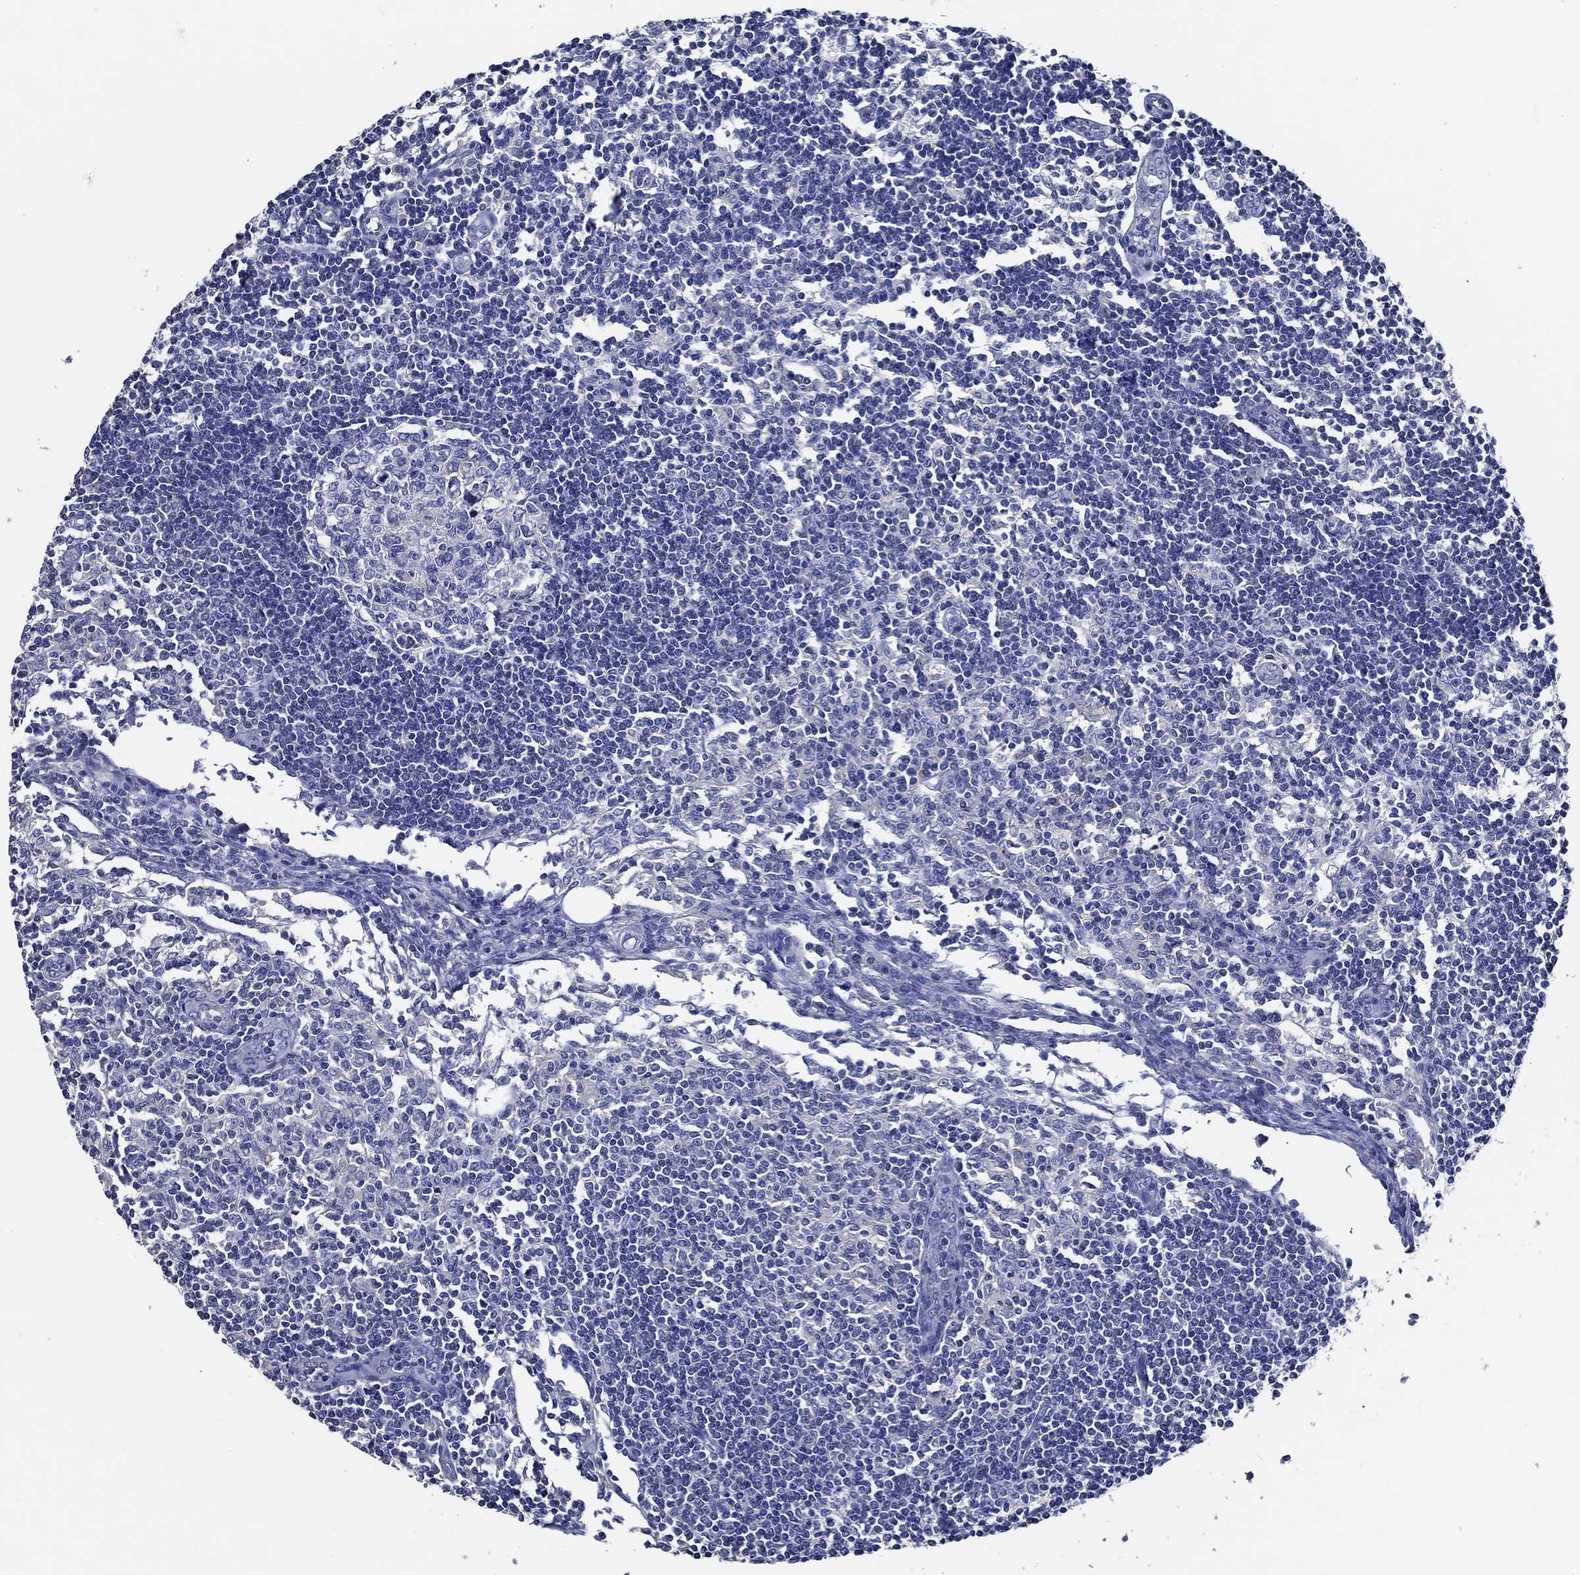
{"staining": {"intensity": "negative", "quantity": "none", "location": "none"}, "tissue": "lymph node", "cell_type": "Germinal center cells", "image_type": "normal", "snomed": [{"axis": "morphology", "description": "Normal tissue, NOS"}, {"axis": "topography", "description": "Lymph node"}], "caption": "High magnification brightfield microscopy of benign lymph node stained with DAB (3,3'-diaminobenzidine) (brown) and counterstained with hematoxylin (blue): germinal center cells show no significant expression.", "gene": "DOCK3", "patient": {"sex": "male", "age": 59}}